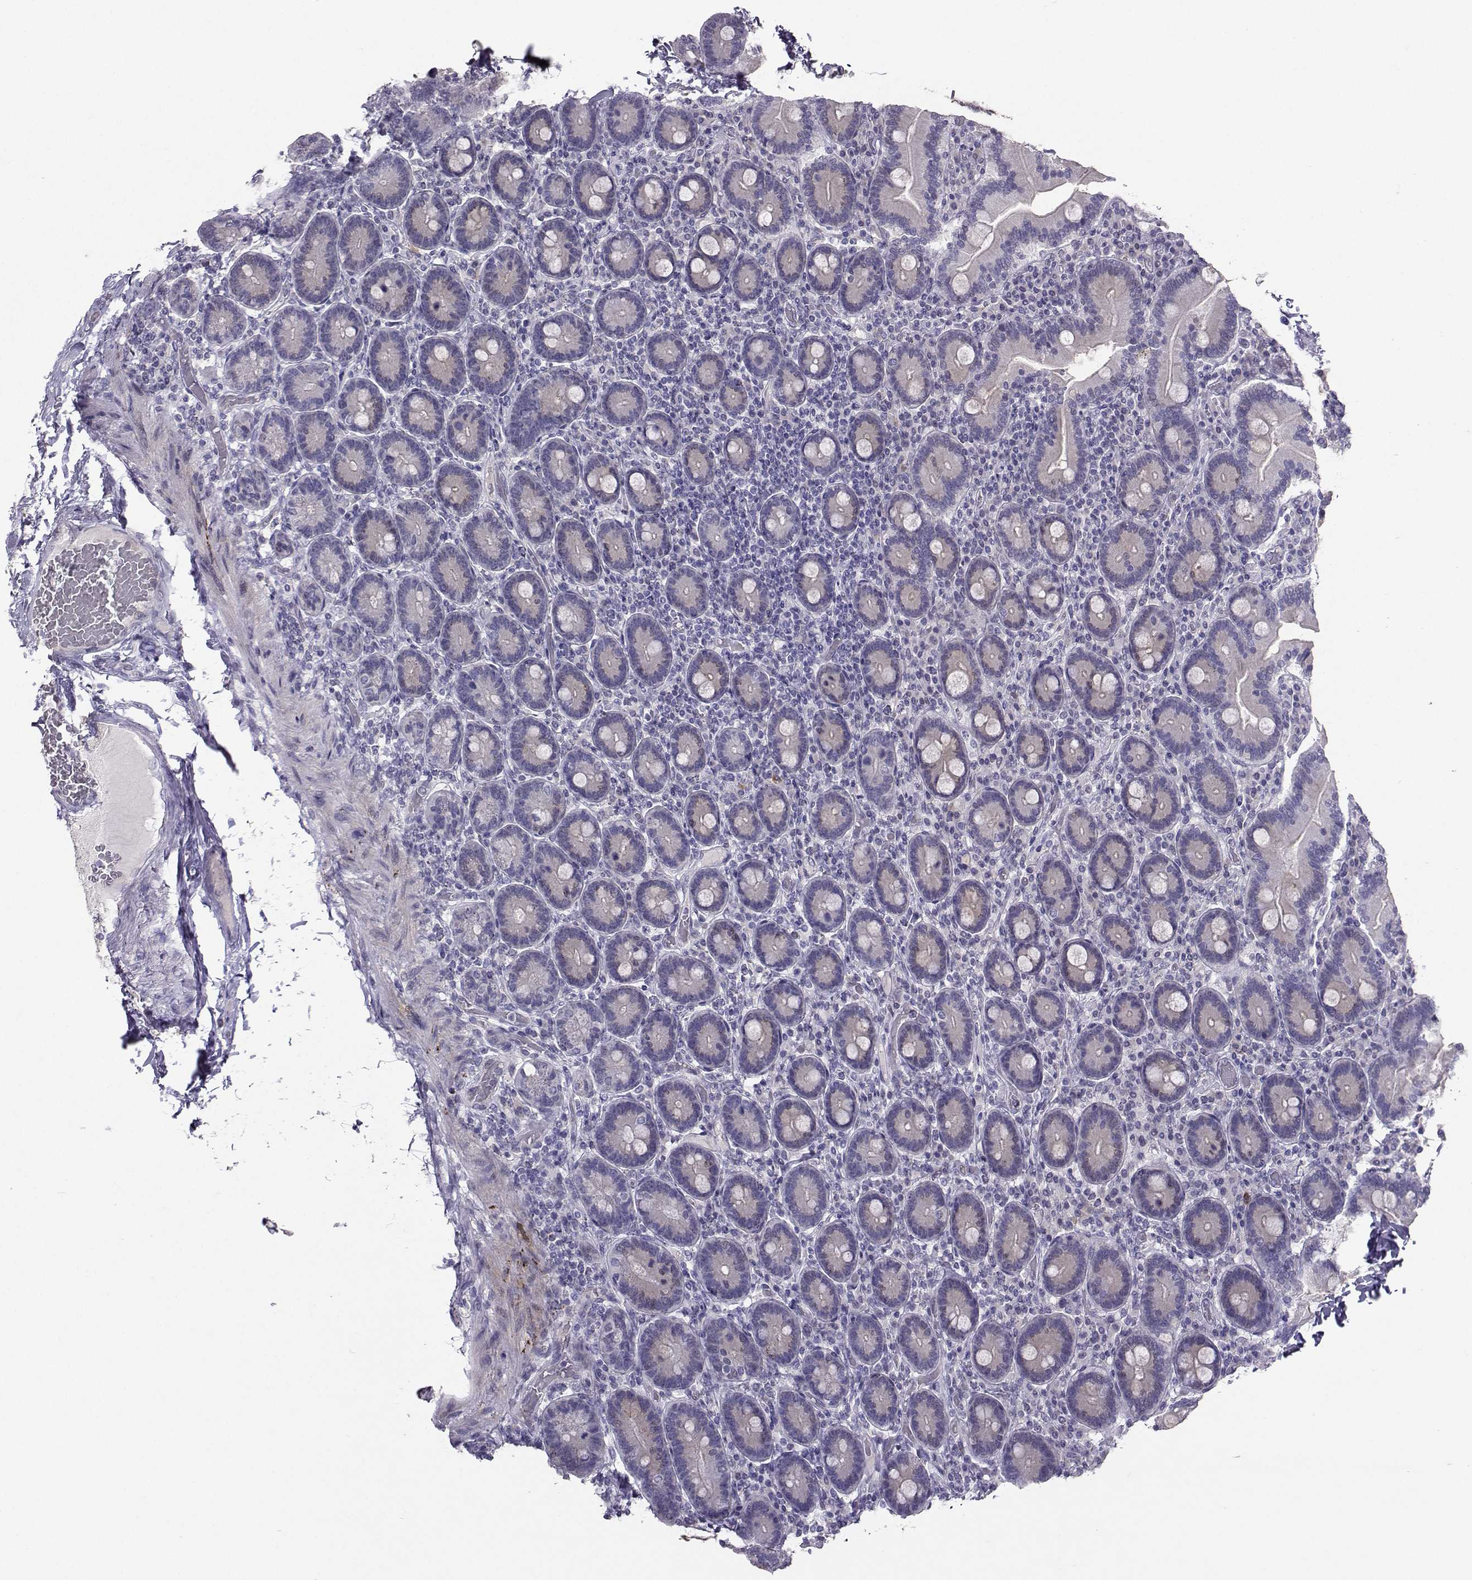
{"staining": {"intensity": "negative", "quantity": "none", "location": "none"}, "tissue": "duodenum", "cell_type": "Glandular cells", "image_type": "normal", "snomed": [{"axis": "morphology", "description": "Normal tissue, NOS"}, {"axis": "topography", "description": "Duodenum"}], "caption": "Glandular cells are negative for brown protein staining in unremarkable duodenum.", "gene": "CARTPT", "patient": {"sex": "female", "age": 62}}